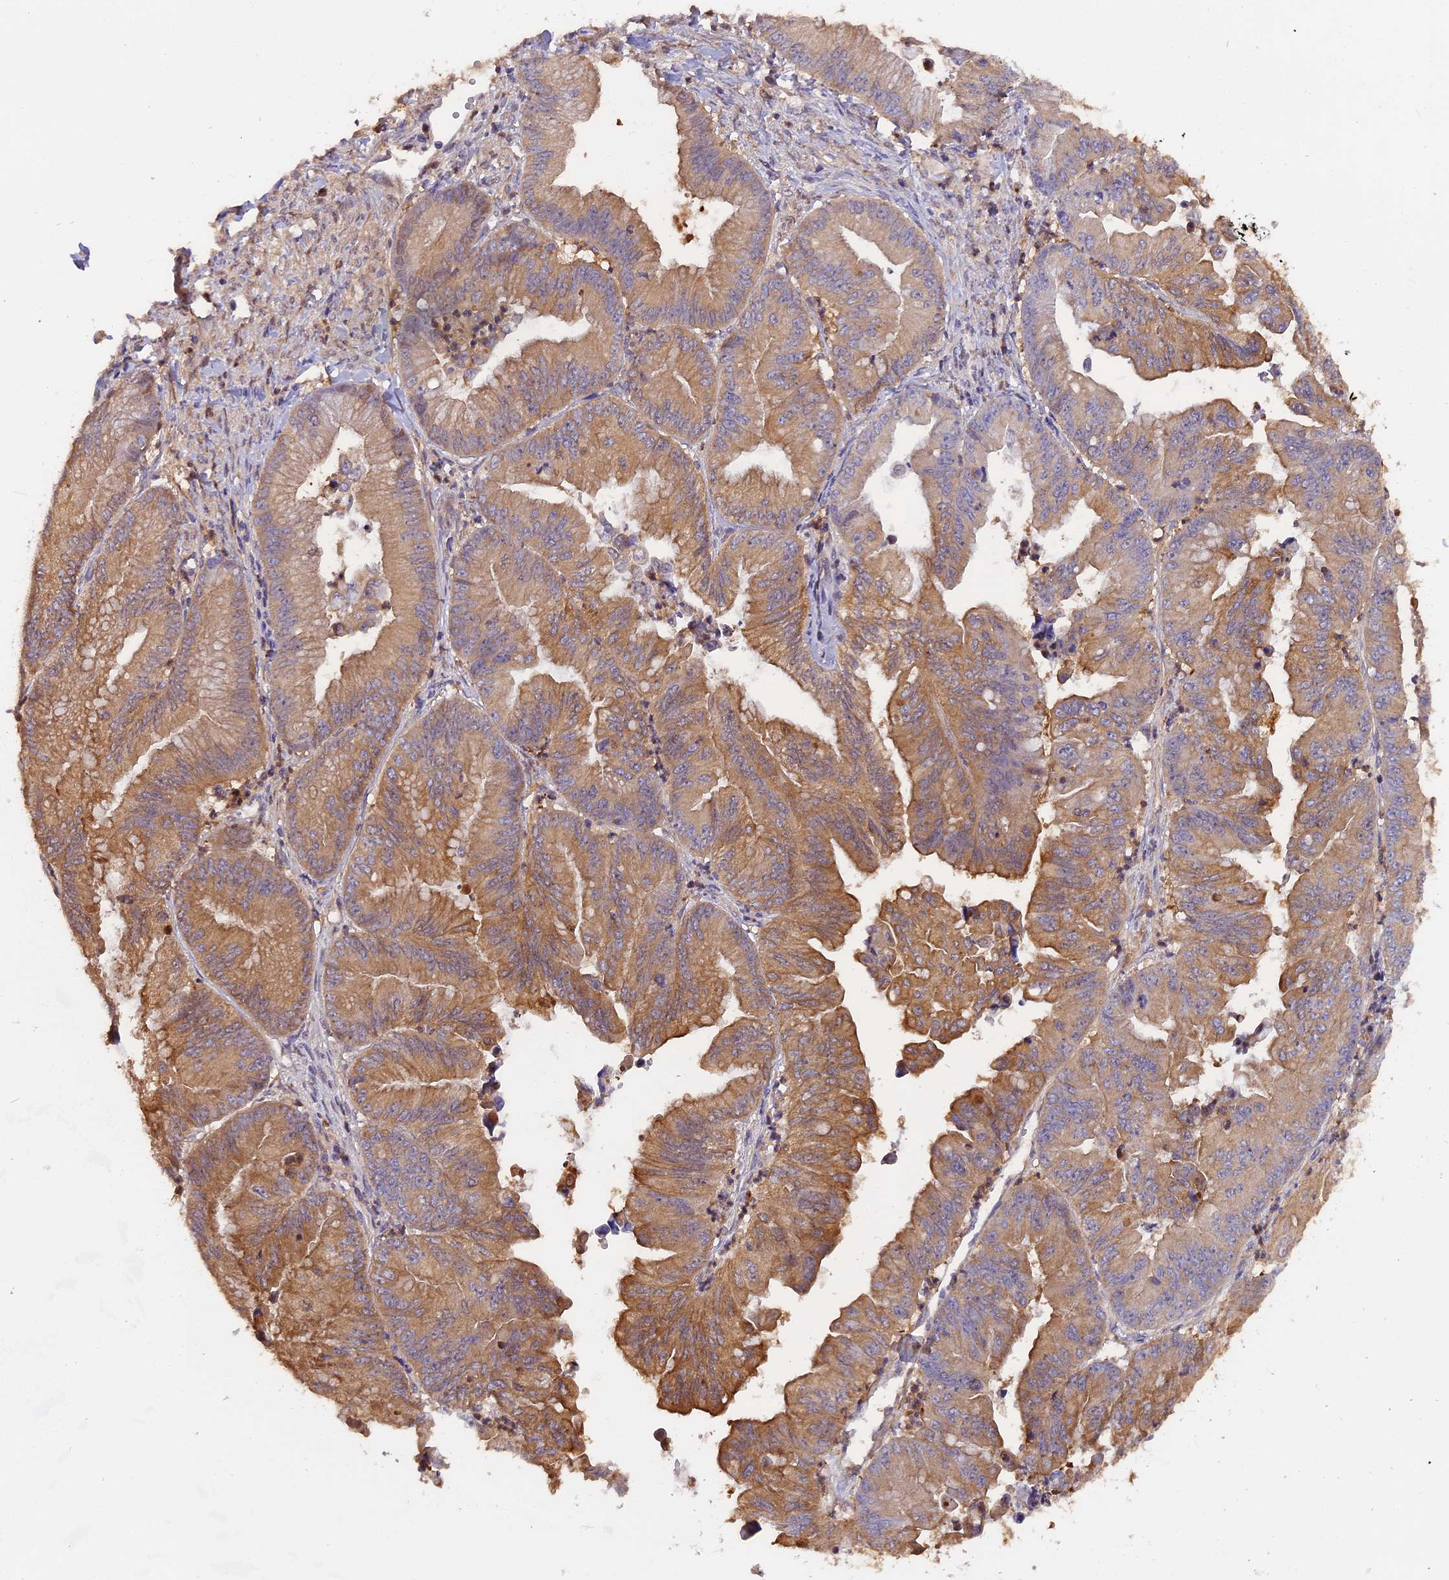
{"staining": {"intensity": "moderate", "quantity": ">75%", "location": "cytoplasmic/membranous"}, "tissue": "ovarian cancer", "cell_type": "Tumor cells", "image_type": "cancer", "snomed": [{"axis": "morphology", "description": "Cystadenocarcinoma, mucinous, NOS"}, {"axis": "topography", "description": "Ovary"}], "caption": "Moderate cytoplasmic/membranous positivity is present in about >75% of tumor cells in ovarian mucinous cystadenocarcinoma.", "gene": "FAM118B", "patient": {"sex": "female", "age": 71}}